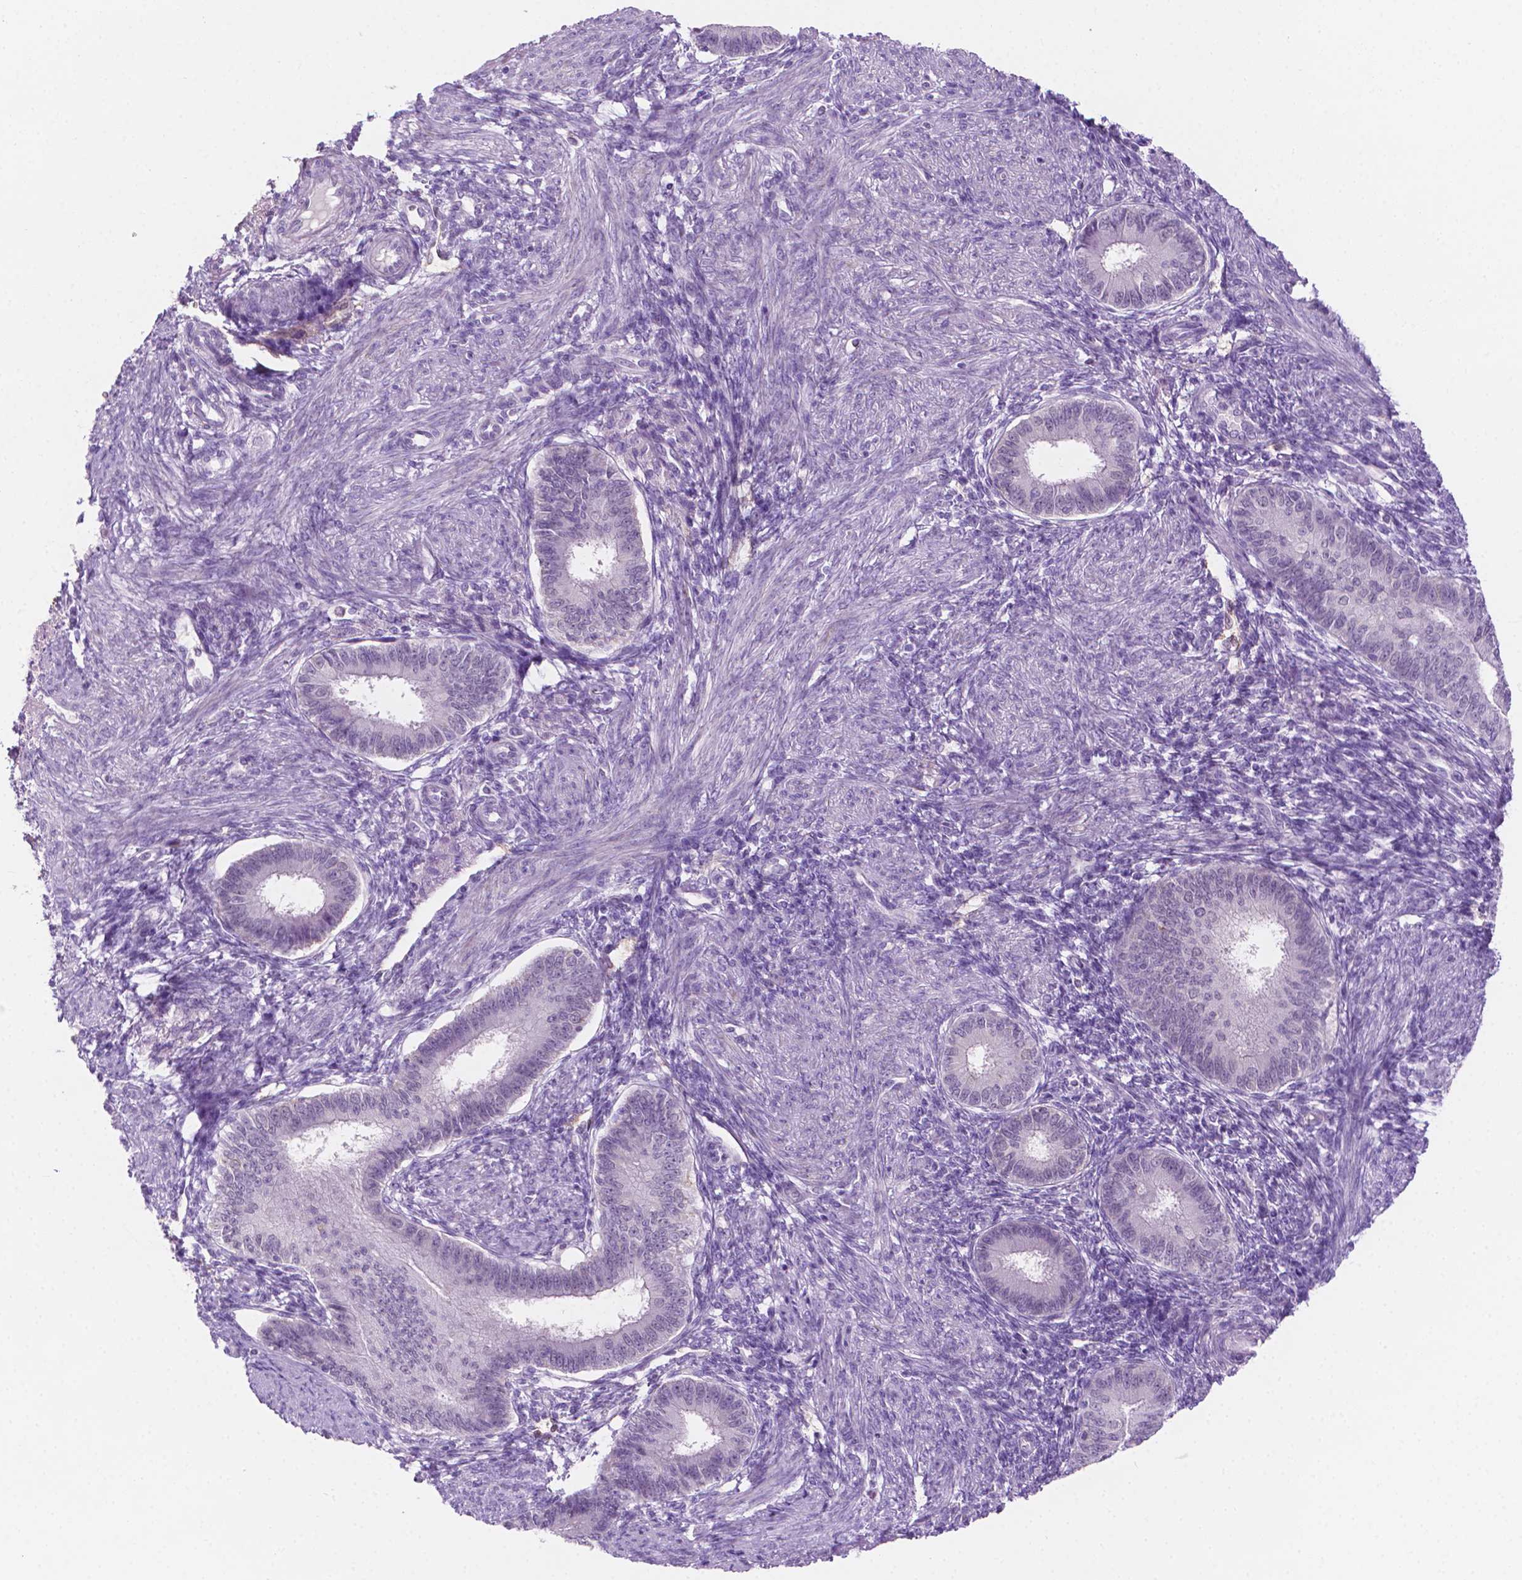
{"staining": {"intensity": "negative", "quantity": "none", "location": "none"}, "tissue": "endometrium", "cell_type": "Cells in endometrial stroma", "image_type": "normal", "snomed": [{"axis": "morphology", "description": "Normal tissue, NOS"}, {"axis": "topography", "description": "Endometrium"}], "caption": "Cells in endometrial stroma are negative for protein expression in benign human endometrium. (IHC, brightfield microscopy, high magnification).", "gene": "EPPK1", "patient": {"sex": "female", "age": 39}}